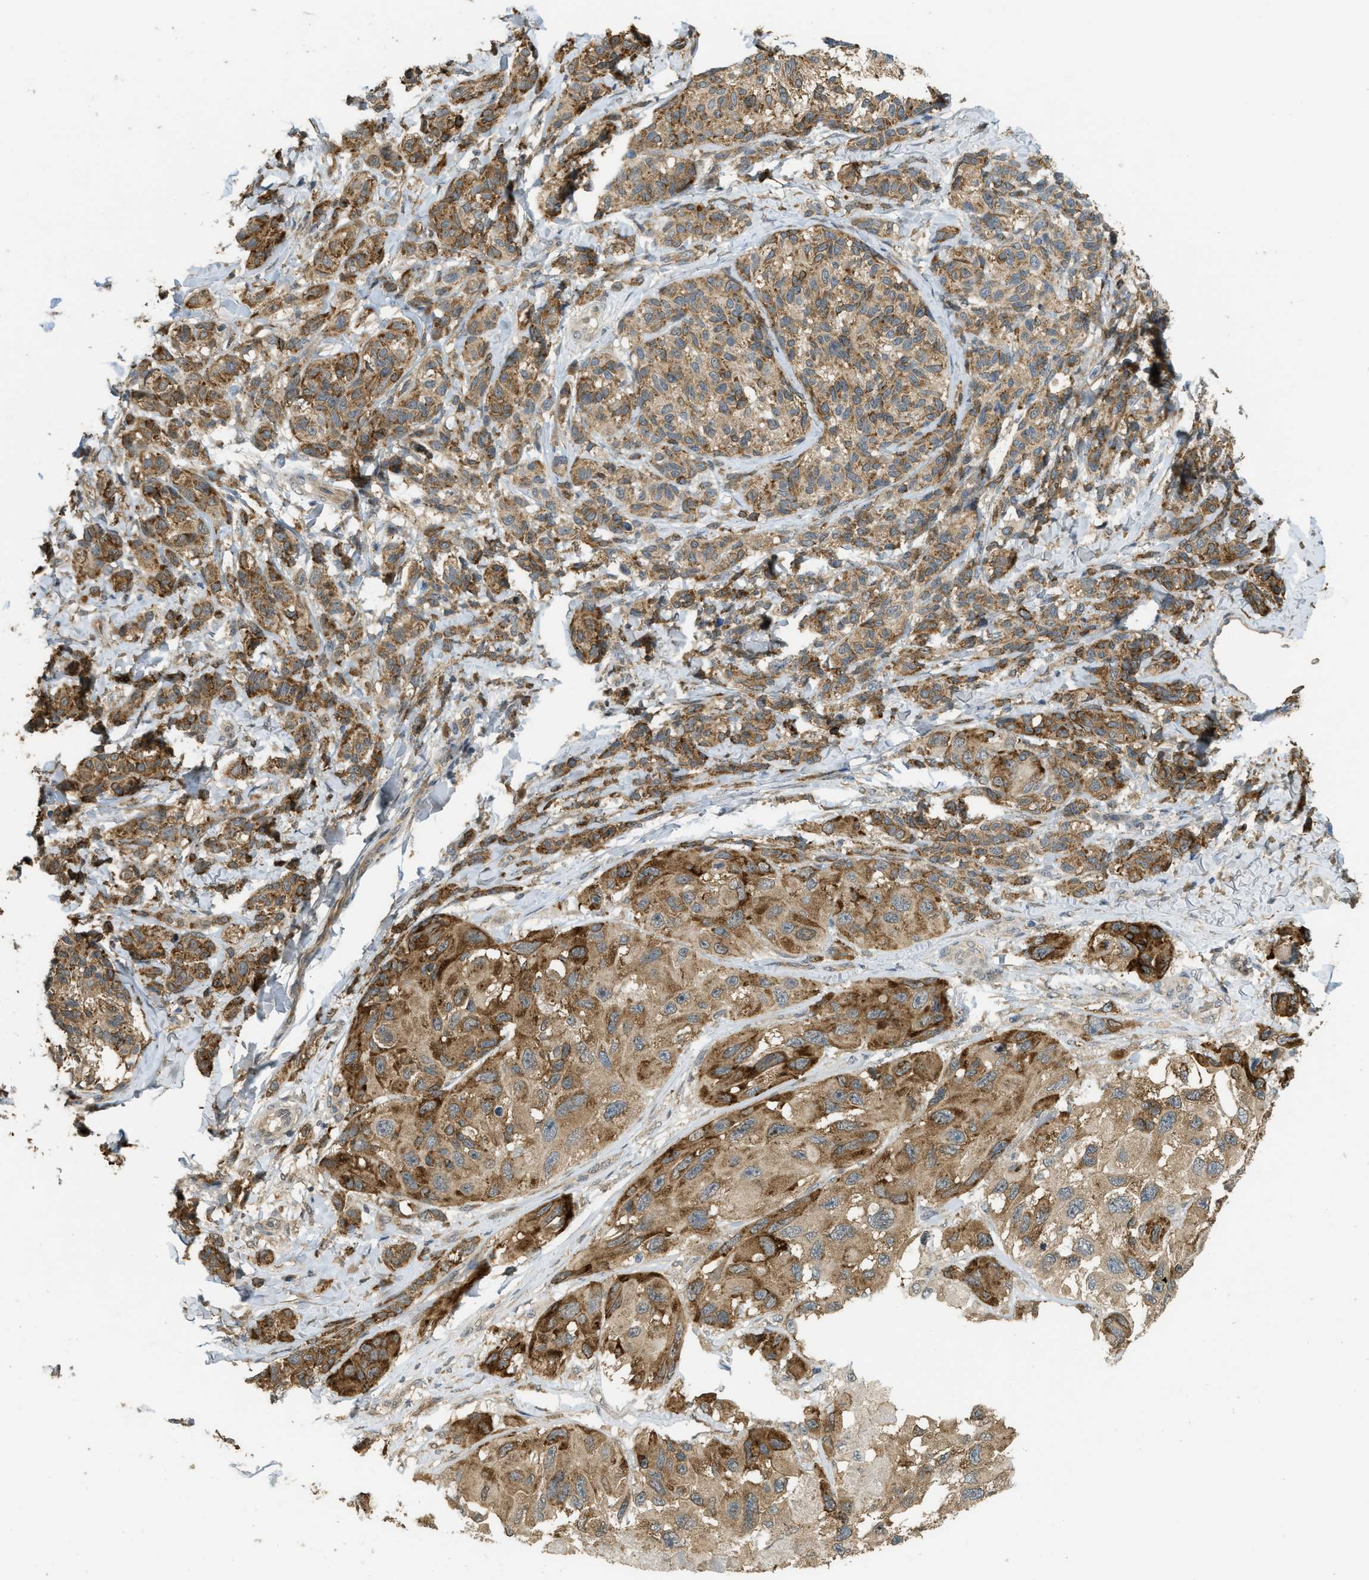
{"staining": {"intensity": "moderate", "quantity": ">75%", "location": "cytoplasmic/membranous"}, "tissue": "melanoma", "cell_type": "Tumor cells", "image_type": "cancer", "snomed": [{"axis": "morphology", "description": "Malignant melanoma, NOS"}, {"axis": "topography", "description": "Skin"}], "caption": "Protein analysis of malignant melanoma tissue exhibits moderate cytoplasmic/membranous positivity in about >75% of tumor cells.", "gene": "IGF2BP2", "patient": {"sex": "female", "age": 73}}